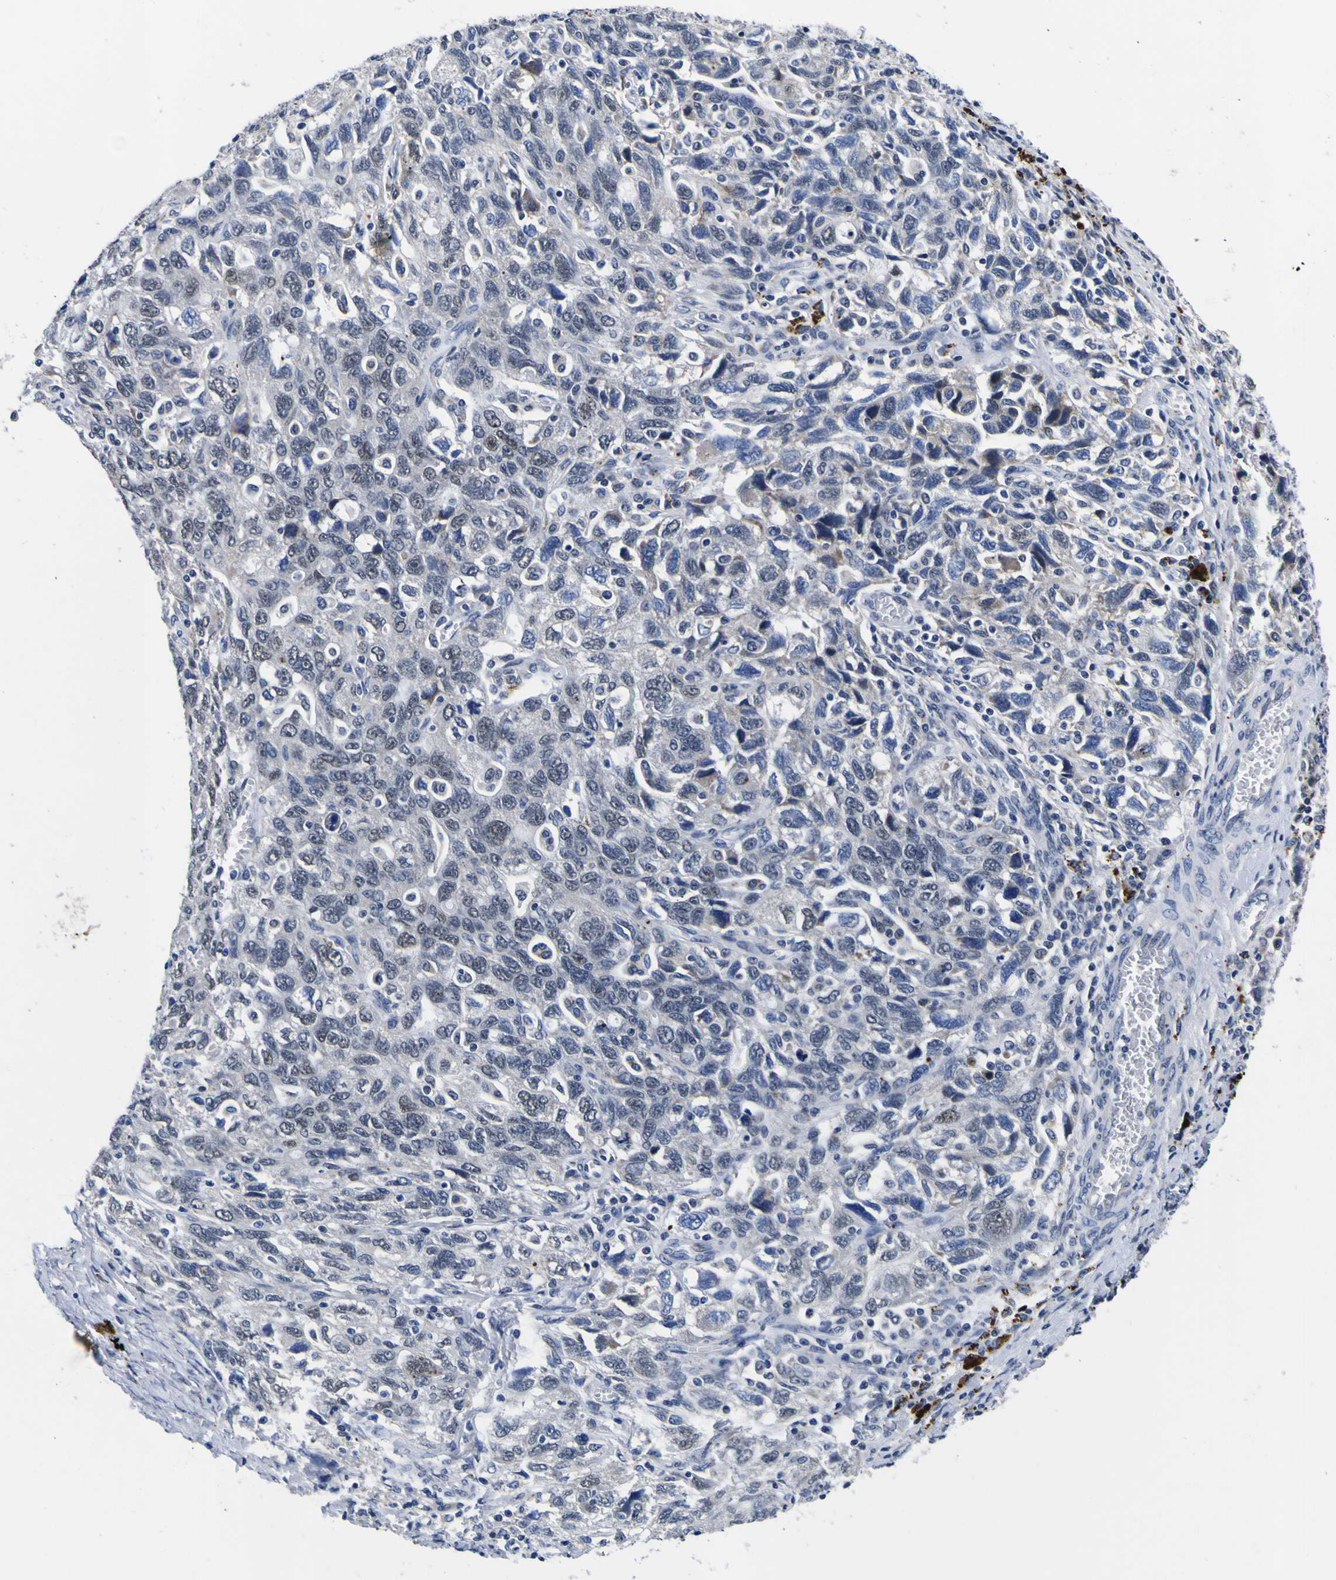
{"staining": {"intensity": "negative", "quantity": "none", "location": "none"}, "tissue": "ovarian cancer", "cell_type": "Tumor cells", "image_type": "cancer", "snomed": [{"axis": "morphology", "description": "Carcinoma, NOS"}, {"axis": "morphology", "description": "Cystadenocarcinoma, serous, NOS"}, {"axis": "topography", "description": "Ovary"}], "caption": "This is a histopathology image of IHC staining of carcinoma (ovarian), which shows no expression in tumor cells.", "gene": "IGFLR1", "patient": {"sex": "female", "age": 69}}